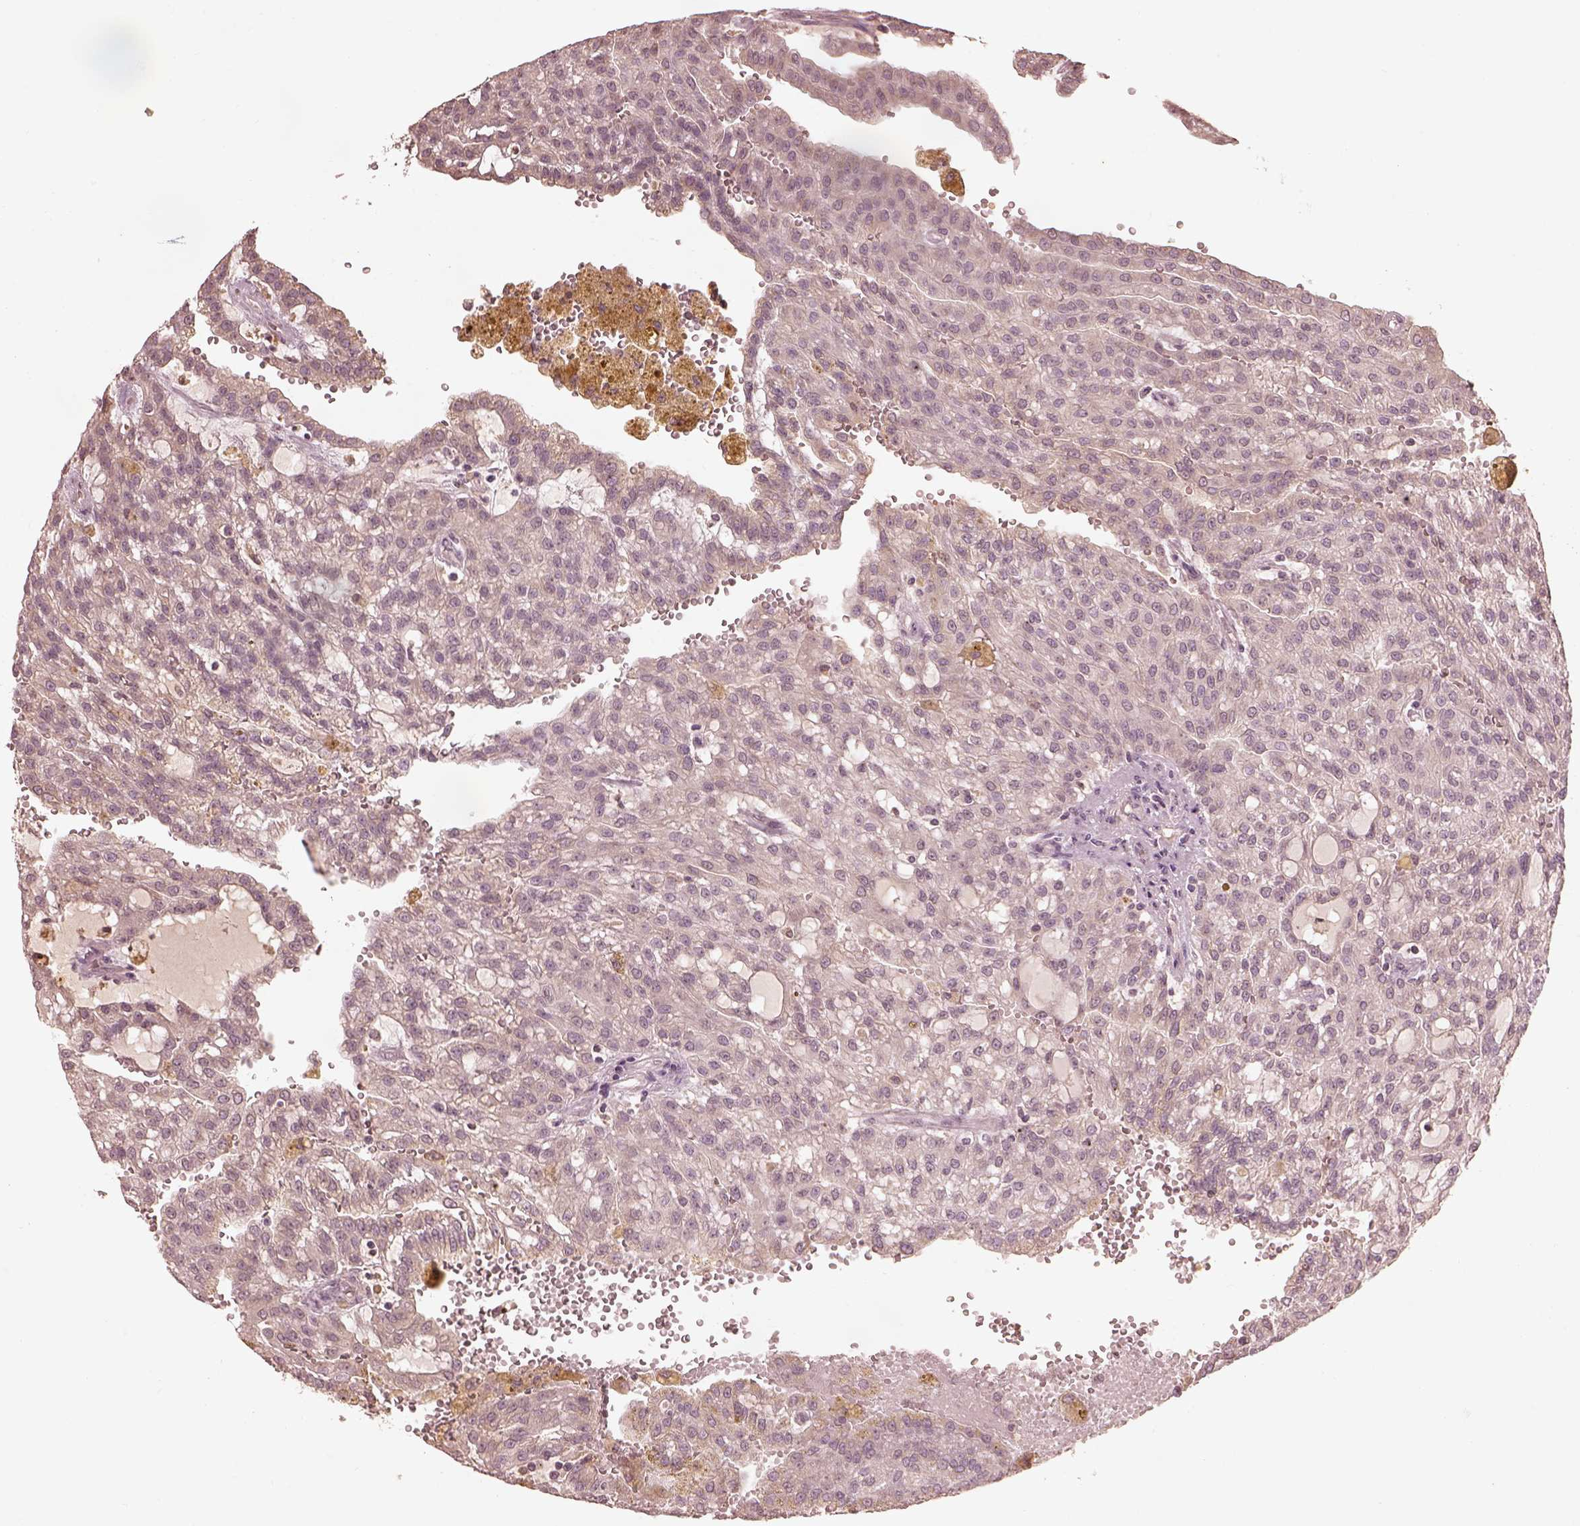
{"staining": {"intensity": "negative", "quantity": "none", "location": "none"}, "tissue": "renal cancer", "cell_type": "Tumor cells", "image_type": "cancer", "snomed": [{"axis": "morphology", "description": "Adenocarcinoma, NOS"}, {"axis": "topography", "description": "Kidney"}], "caption": "Adenocarcinoma (renal) was stained to show a protein in brown. There is no significant expression in tumor cells.", "gene": "CALR3", "patient": {"sex": "male", "age": 63}}